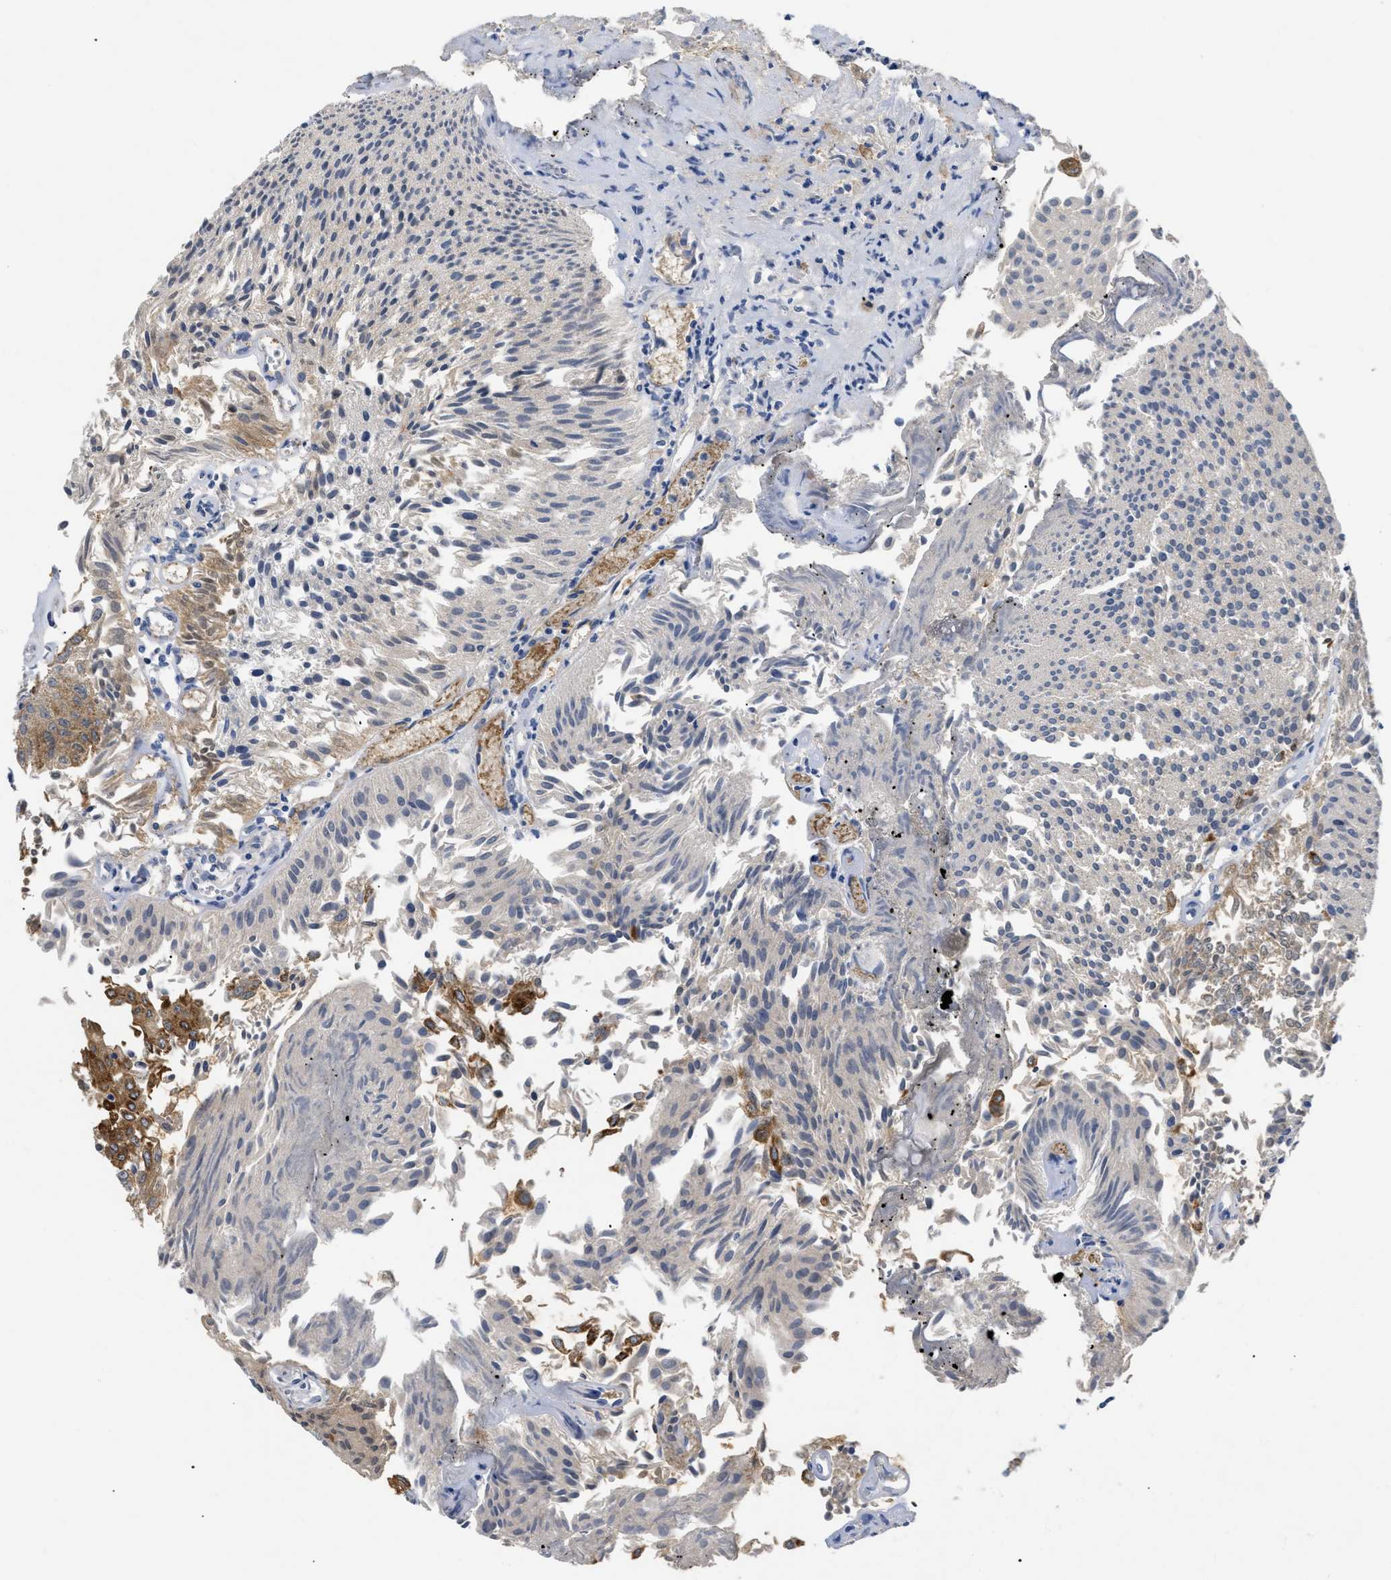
{"staining": {"intensity": "moderate", "quantity": "25%-75%", "location": "cytoplasmic/membranous"}, "tissue": "urothelial cancer", "cell_type": "Tumor cells", "image_type": "cancer", "snomed": [{"axis": "morphology", "description": "Urothelial carcinoma, Low grade"}, {"axis": "topography", "description": "Urinary bladder"}], "caption": "High-magnification brightfield microscopy of urothelial cancer stained with DAB (brown) and counterstained with hematoxylin (blue). tumor cells exhibit moderate cytoplasmic/membranous staining is identified in about25%-75% of cells.", "gene": "ANXA4", "patient": {"sex": "male", "age": 86}}